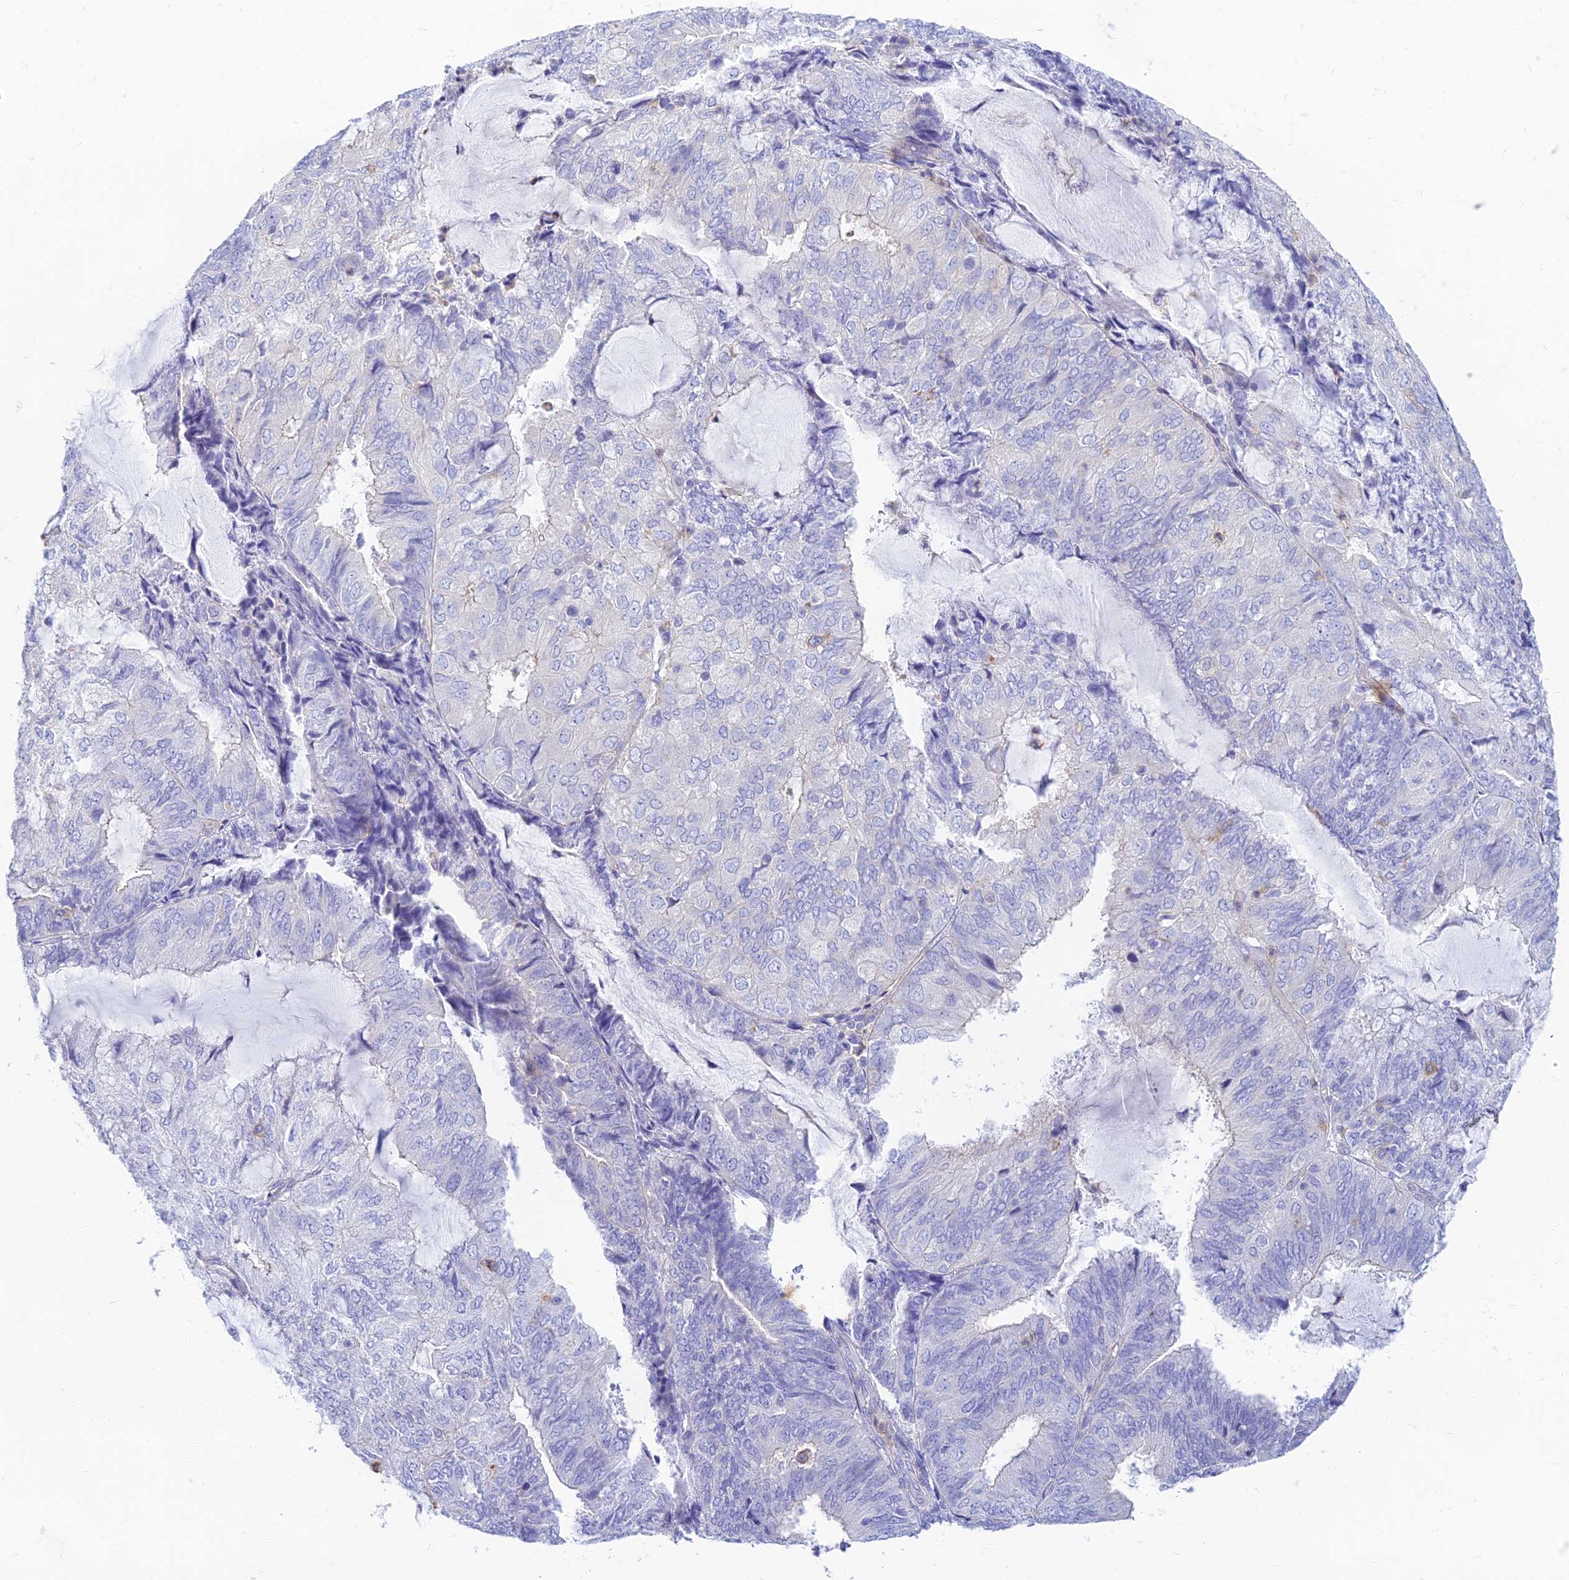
{"staining": {"intensity": "negative", "quantity": "none", "location": "none"}, "tissue": "endometrial cancer", "cell_type": "Tumor cells", "image_type": "cancer", "snomed": [{"axis": "morphology", "description": "Adenocarcinoma, NOS"}, {"axis": "topography", "description": "Endometrium"}], "caption": "Immunohistochemical staining of human endometrial cancer (adenocarcinoma) demonstrates no significant expression in tumor cells.", "gene": "STRN4", "patient": {"sex": "female", "age": 81}}